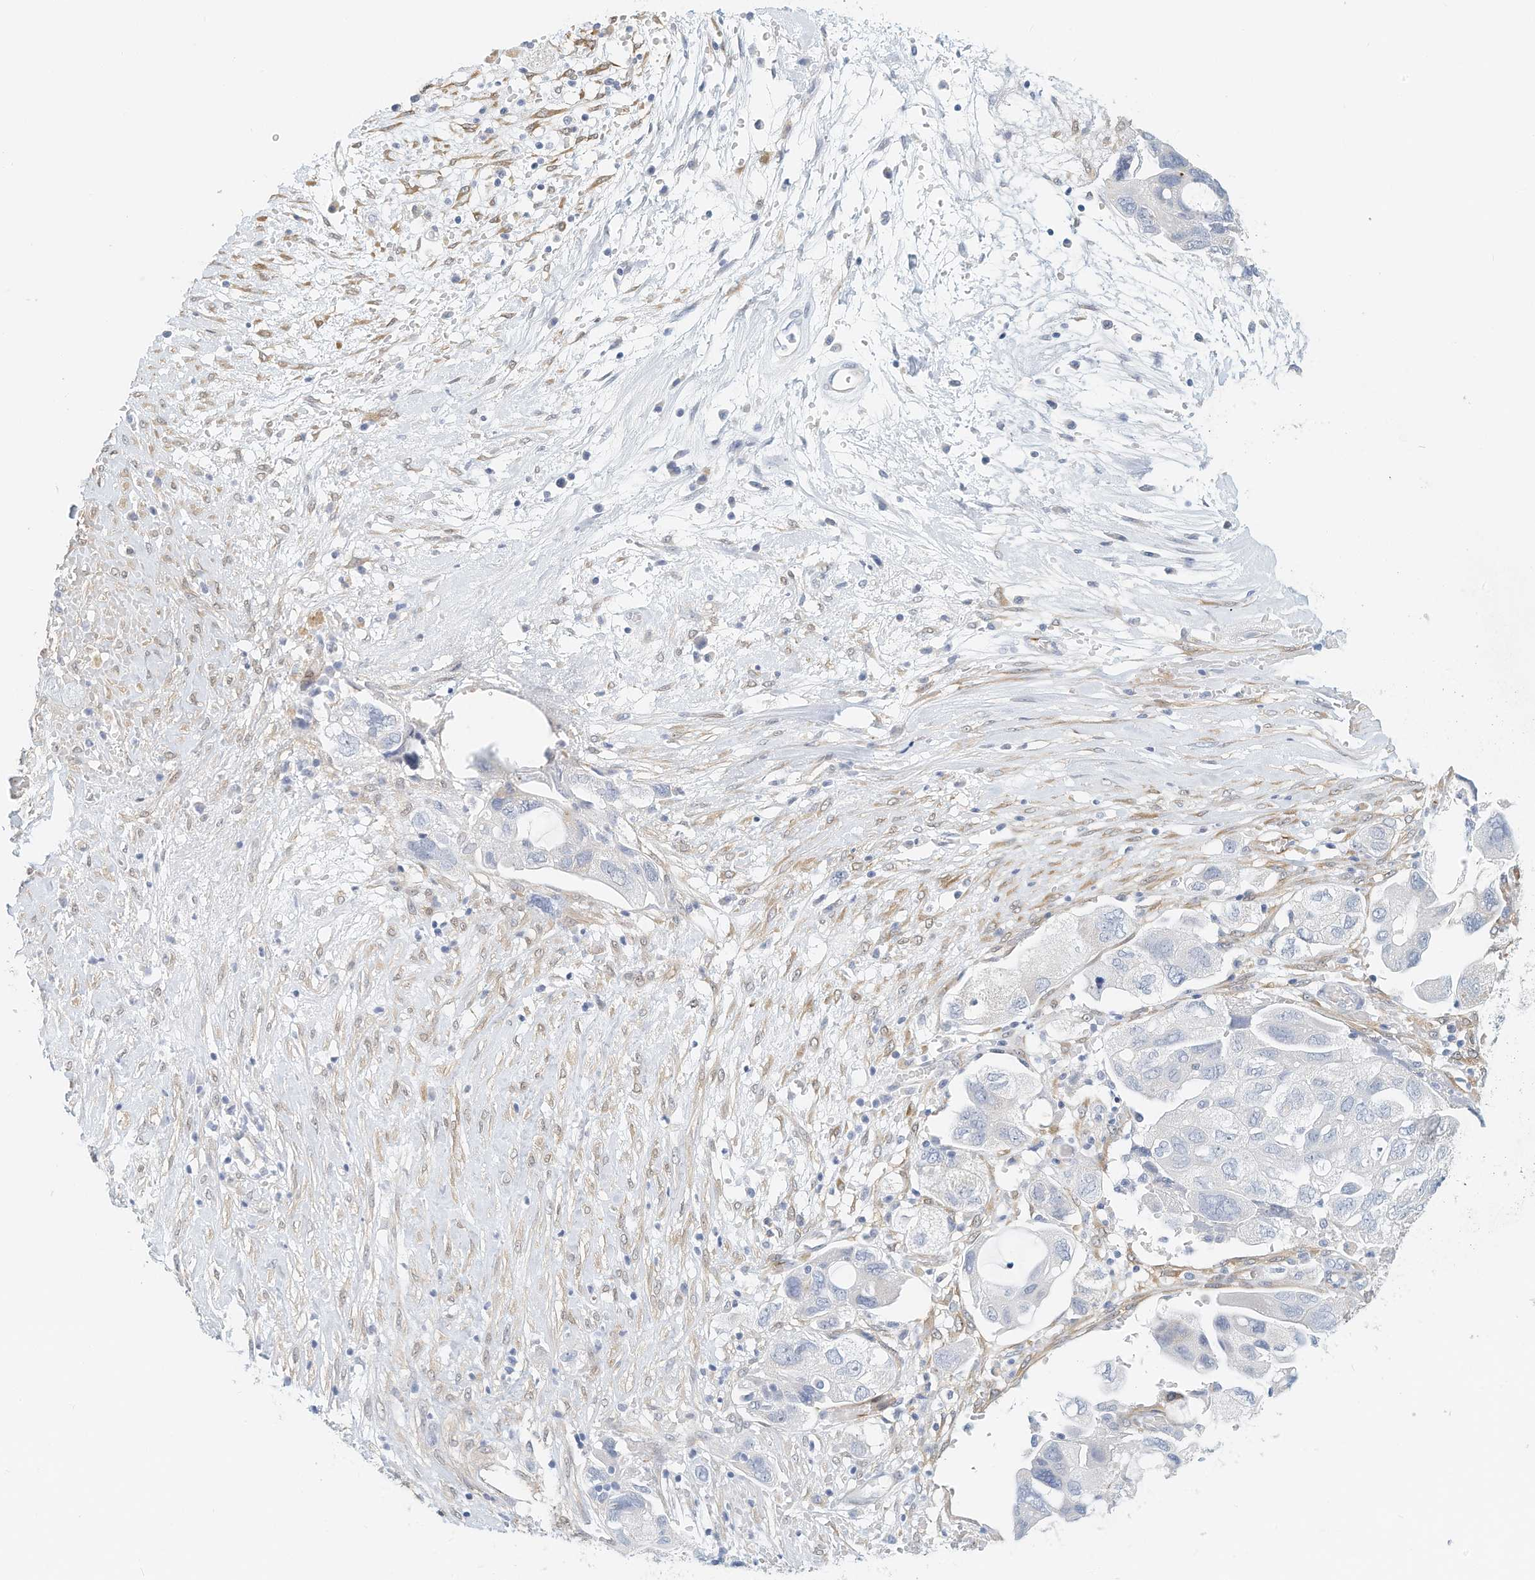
{"staining": {"intensity": "negative", "quantity": "none", "location": "none"}, "tissue": "ovarian cancer", "cell_type": "Tumor cells", "image_type": "cancer", "snomed": [{"axis": "morphology", "description": "Carcinoma, NOS"}, {"axis": "morphology", "description": "Cystadenocarcinoma, serous, NOS"}, {"axis": "topography", "description": "Ovary"}], "caption": "High magnification brightfield microscopy of carcinoma (ovarian) stained with DAB (3,3'-diaminobenzidine) (brown) and counterstained with hematoxylin (blue): tumor cells show no significant expression.", "gene": "ARHGAP28", "patient": {"sex": "female", "age": 69}}